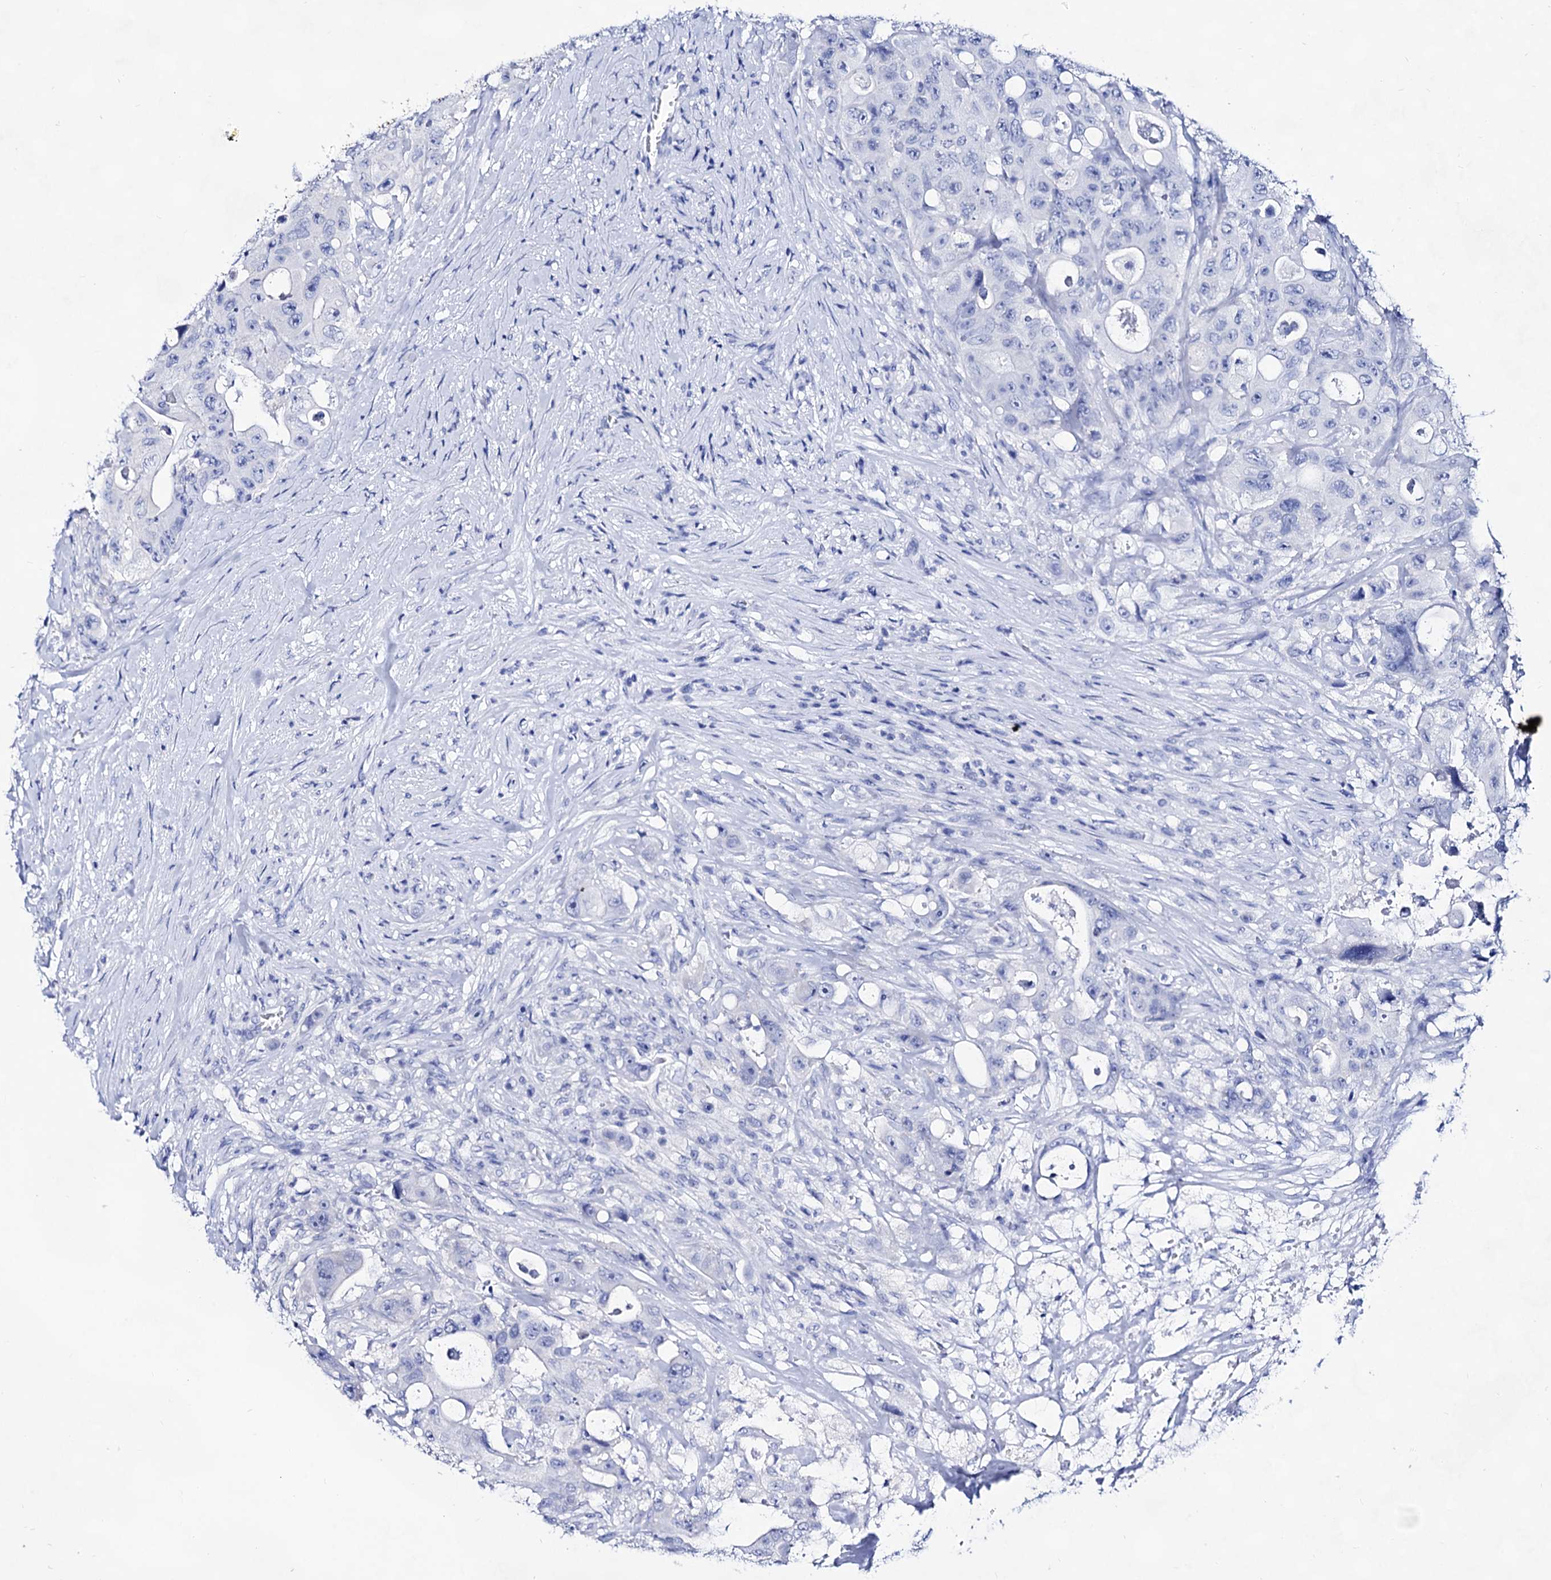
{"staining": {"intensity": "negative", "quantity": "none", "location": "none"}, "tissue": "colorectal cancer", "cell_type": "Tumor cells", "image_type": "cancer", "snomed": [{"axis": "morphology", "description": "Adenocarcinoma, NOS"}, {"axis": "topography", "description": "Colon"}], "caption": "Colorectal cancer stained for a protein using immunohistochemistry (IHC) shows no positivity tumor cells.", "gene": "PLIN1", "patient": {"sex": "female", "age": 46}}